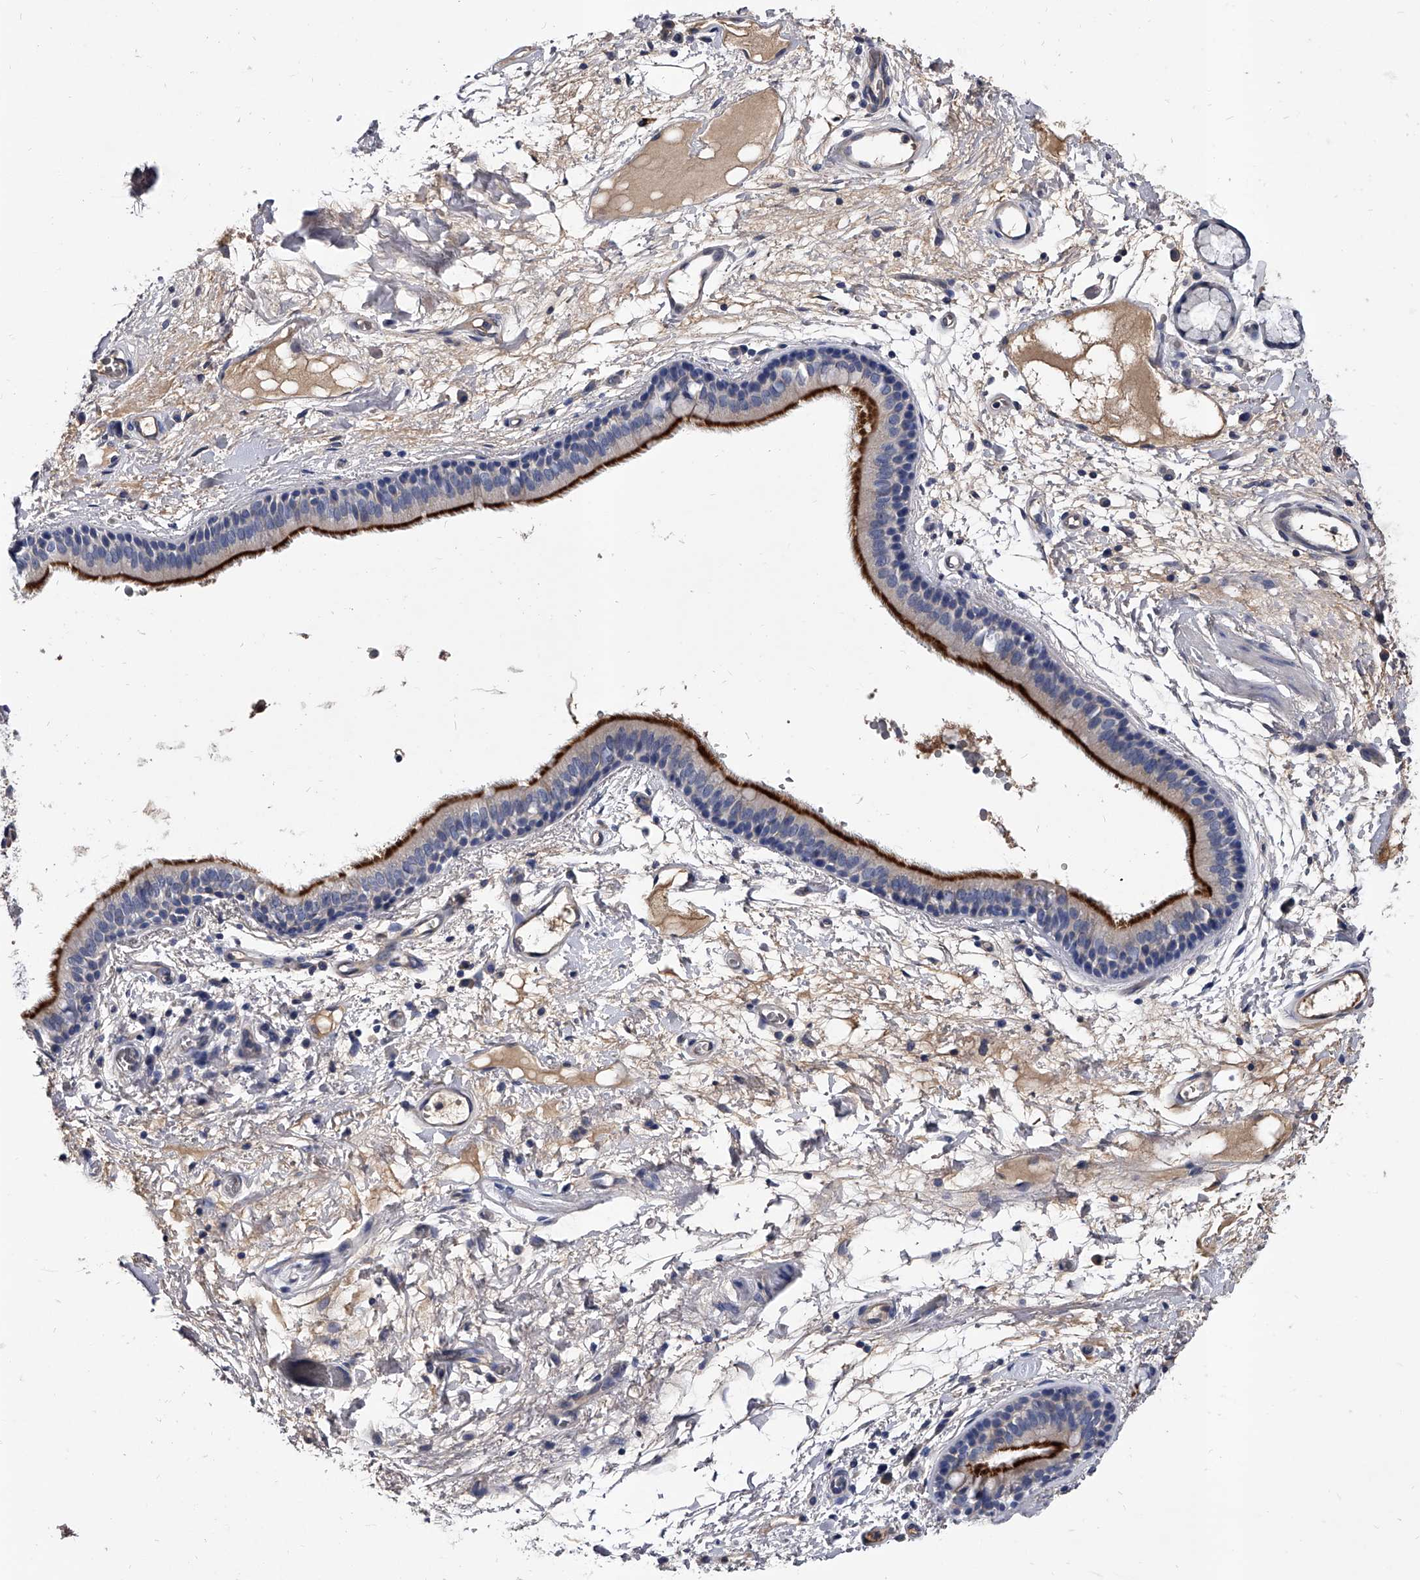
{"staining": {"intensity": "negative", "quantity": "none", "location": "none"}, "tissue": "soft tissue", "cell_type": "Fibroblasts", "image_type": "normal", "snomed": [{"axis": "morphology", "description": "Normal tissue, NOS"}, {"axis": "topography", "description": "Cartilage tissue"}], "caption": "The histopathology image exhibits no staining of fibroblasts in benign soft tissue.", "gene": "EFCAB7", "patient": {"sex": "female", "age": 63}}